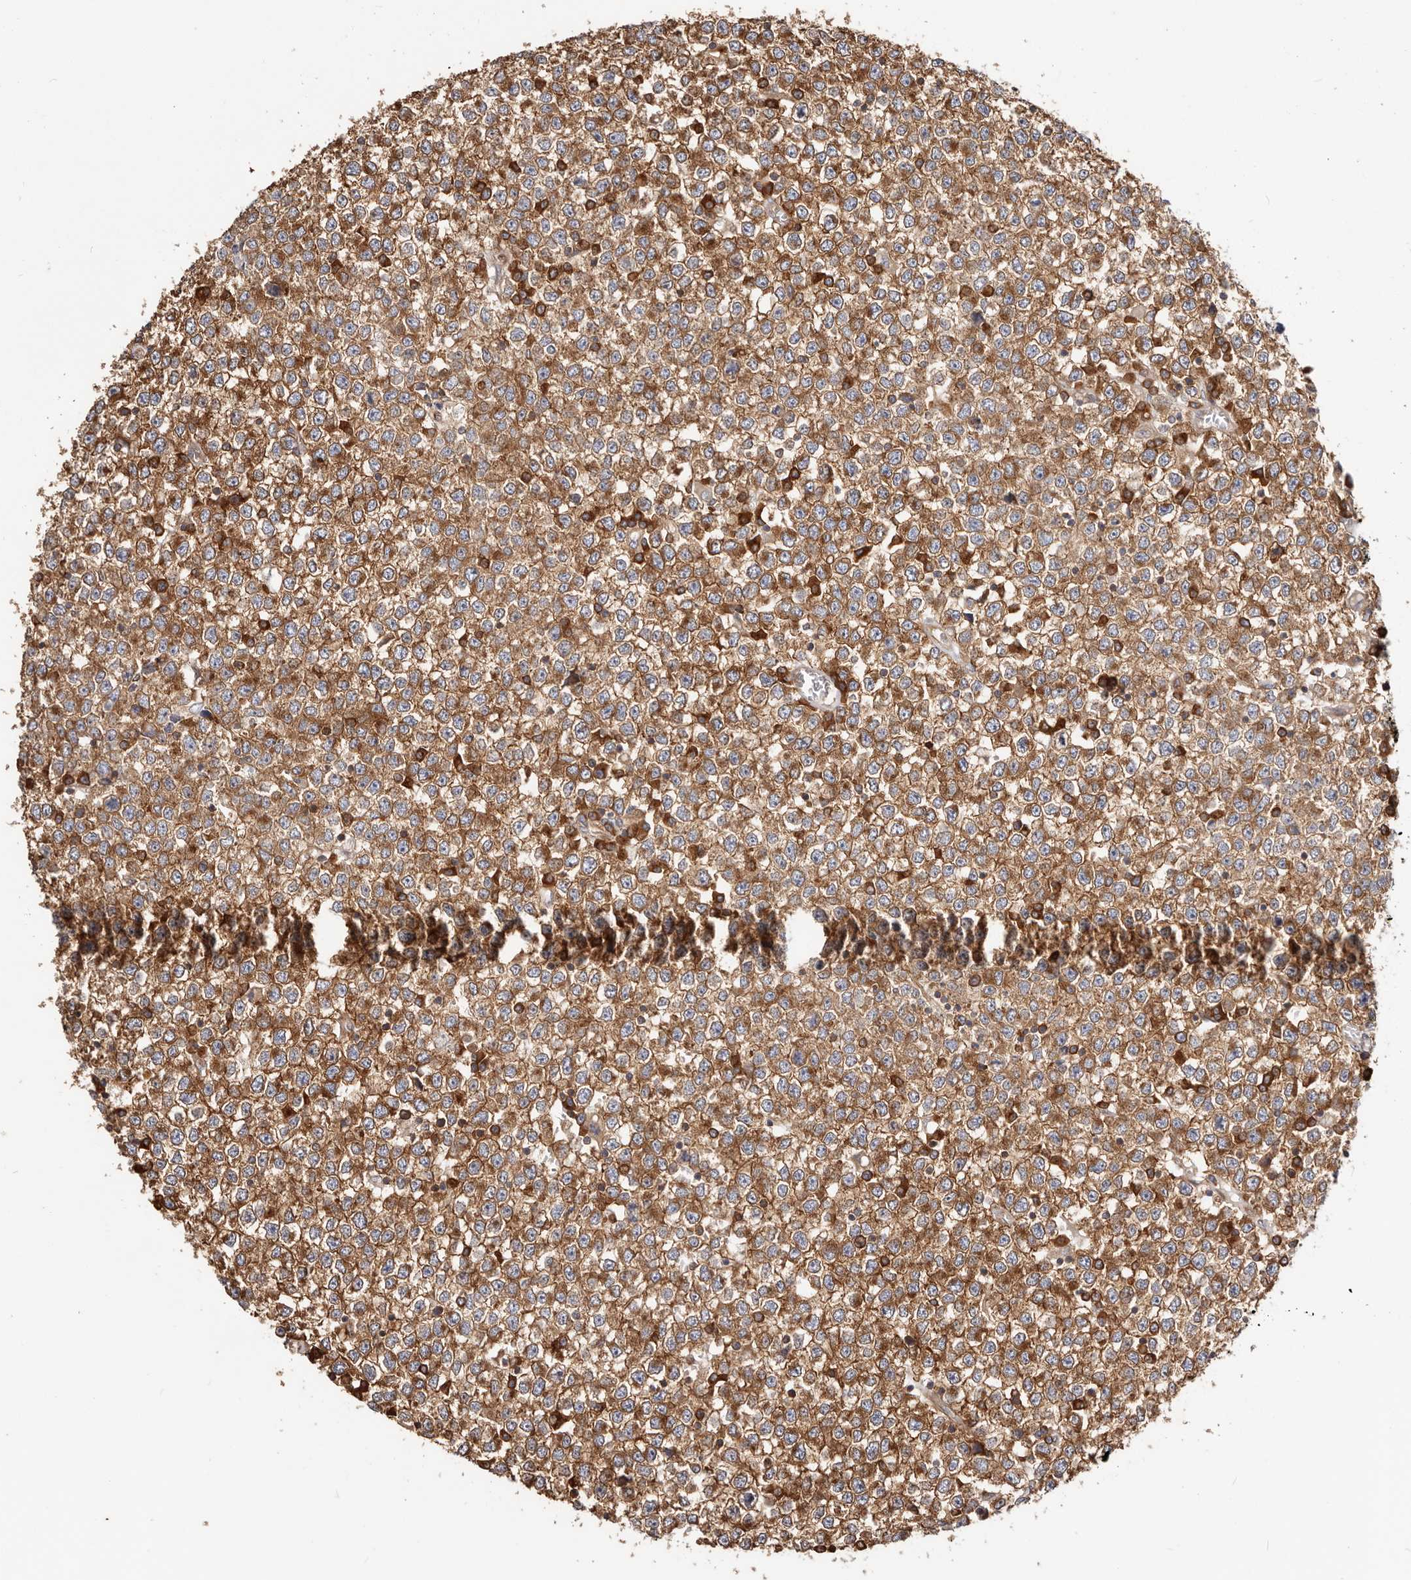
{"staining": {"intensity": "strong", "quantity": ">75%", "location": "cytoplasmic/membranous"}, "tissue": "testis cancer", "cell_type": "Tumor cells", "image_type": "cancer", "snomed": [{"axis": "morphology", "description": "Seminoma, NOS"}, {"axis": "topography", "description": "Testis"}], "caption": "High-magnification brightfield microscopy of seminoma (testis) stained with DAB (brown) and counterstained with hematoxylin (blue). tumor cells exhibit strong cytoplasmic/membranous positivity is identified in about>75% of cells.", "gene": "EPRS1", "patient": {"sex": "male", "age": 65}}